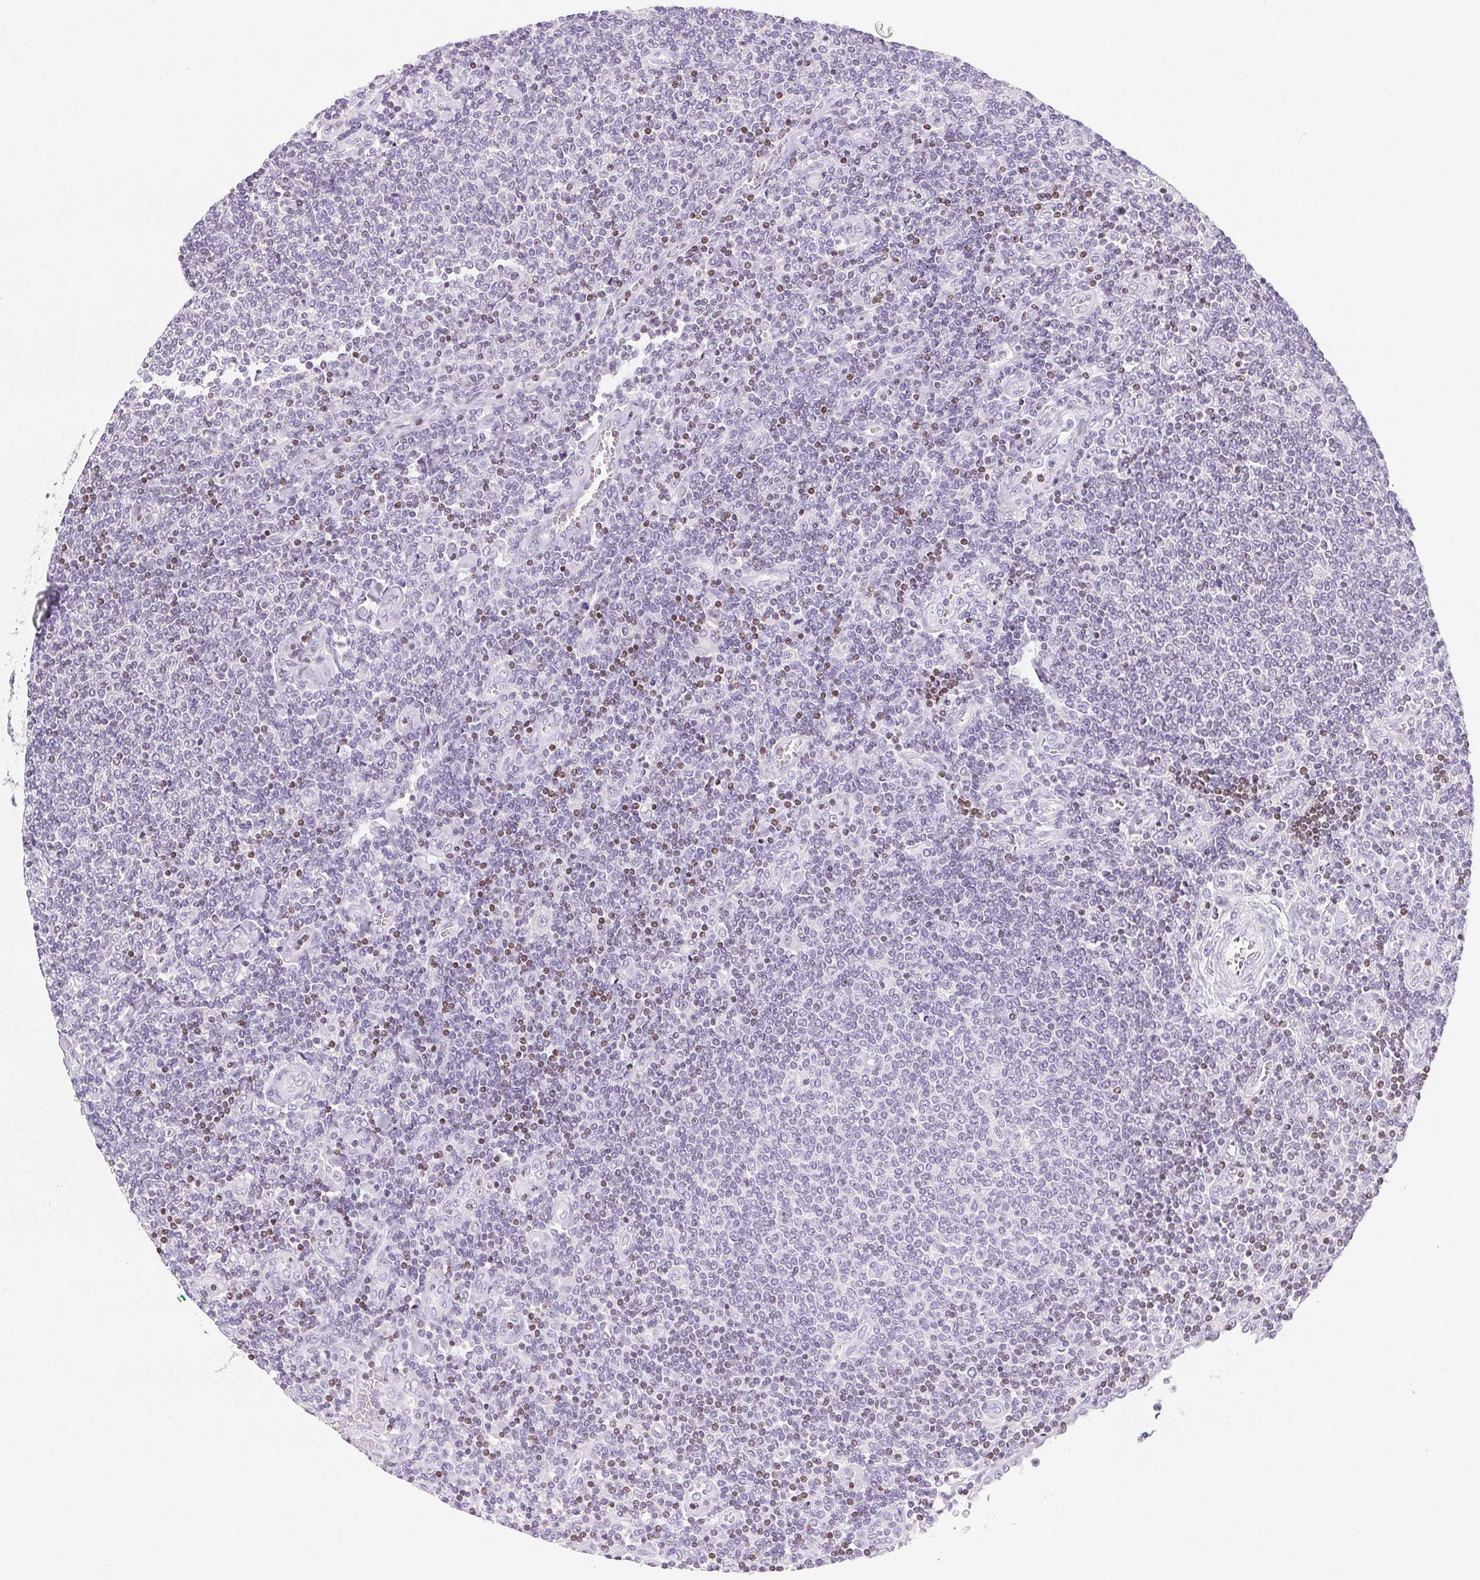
{"staining": {"intensity": "negative", "quantity": "none", "location": "none"}, "tissue": "lymphoma", "cell_type": "Tumor cells", "image_type": "cancer", "snomed": [{"axis": "morphology", "description": "Malignant lymphoma, non-Hodgkin's type, Low grade"}, {"axis": "topography", "description": "Lymph node"}], "caption": "Immunohistochemistry (IHC) micrograph of human lymphoma stained for a protein (brown), which displays no expression in tumor cells. (Stains: DAB (3,3'-diaminobenzidine) immunohistochemistry with hematoxylin counter stain, Microscopy: brightfield microscopy at high magnification).", "gene": "BEND2", "patient": {"sex": "male", "age": 52}}